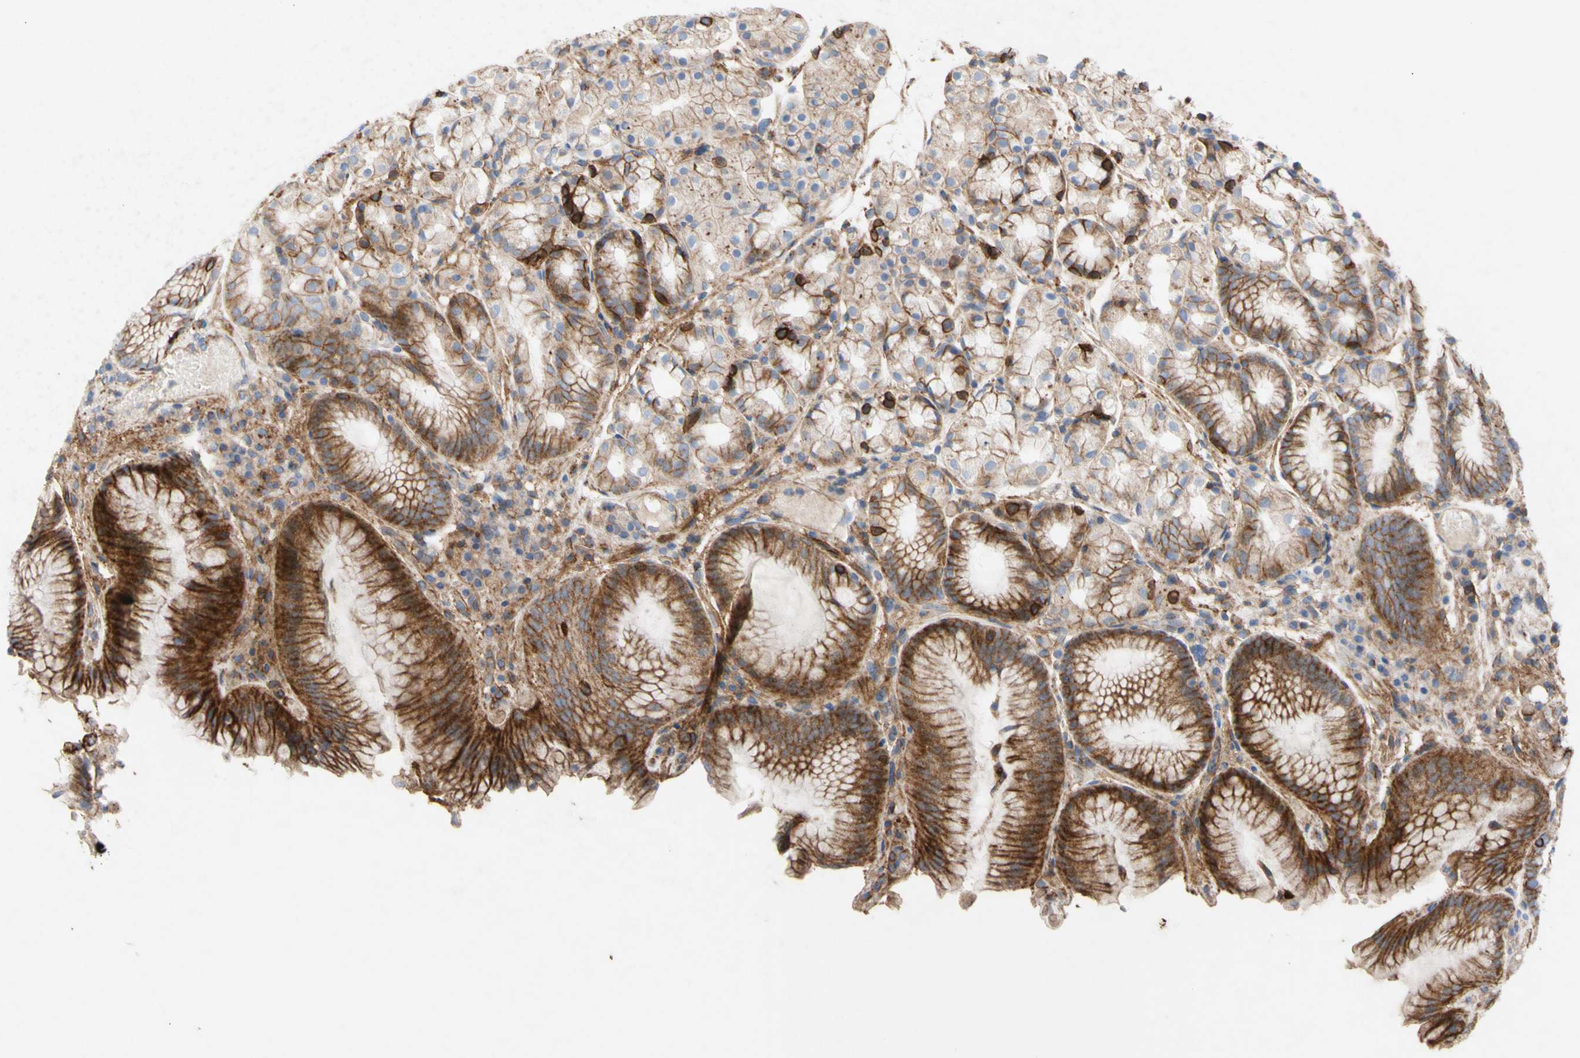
{"staining": {"intensity": "strong", "quantity": "25%-75%", "location": "cytoplasmic/membranous"}, "tissue": "stomach", "cell_type": "Glandular cells", "image_type": "normal", "snomed": [{"axis": "morphology", "description": "Normal tissue, NOS"}, {"axis": "topography", "description": "Stomach, upper"}], "caption": "Immunohistochemistry (IHC) staining of unremarkable stomach, which reveals high levels of strong cytoplasmic/membranous staining in approximately 25%-75% of glandular cells indicating strong cytoplasmic/membranous protein staining. The staining was performed using DAB (3,3'-diaminobenzidine) (brown) for protein detection and nuclei were counterstained in hematoxylin (blue).", "gene": "ATP2A3", "patient": {"sex": "male", "age": 72}}